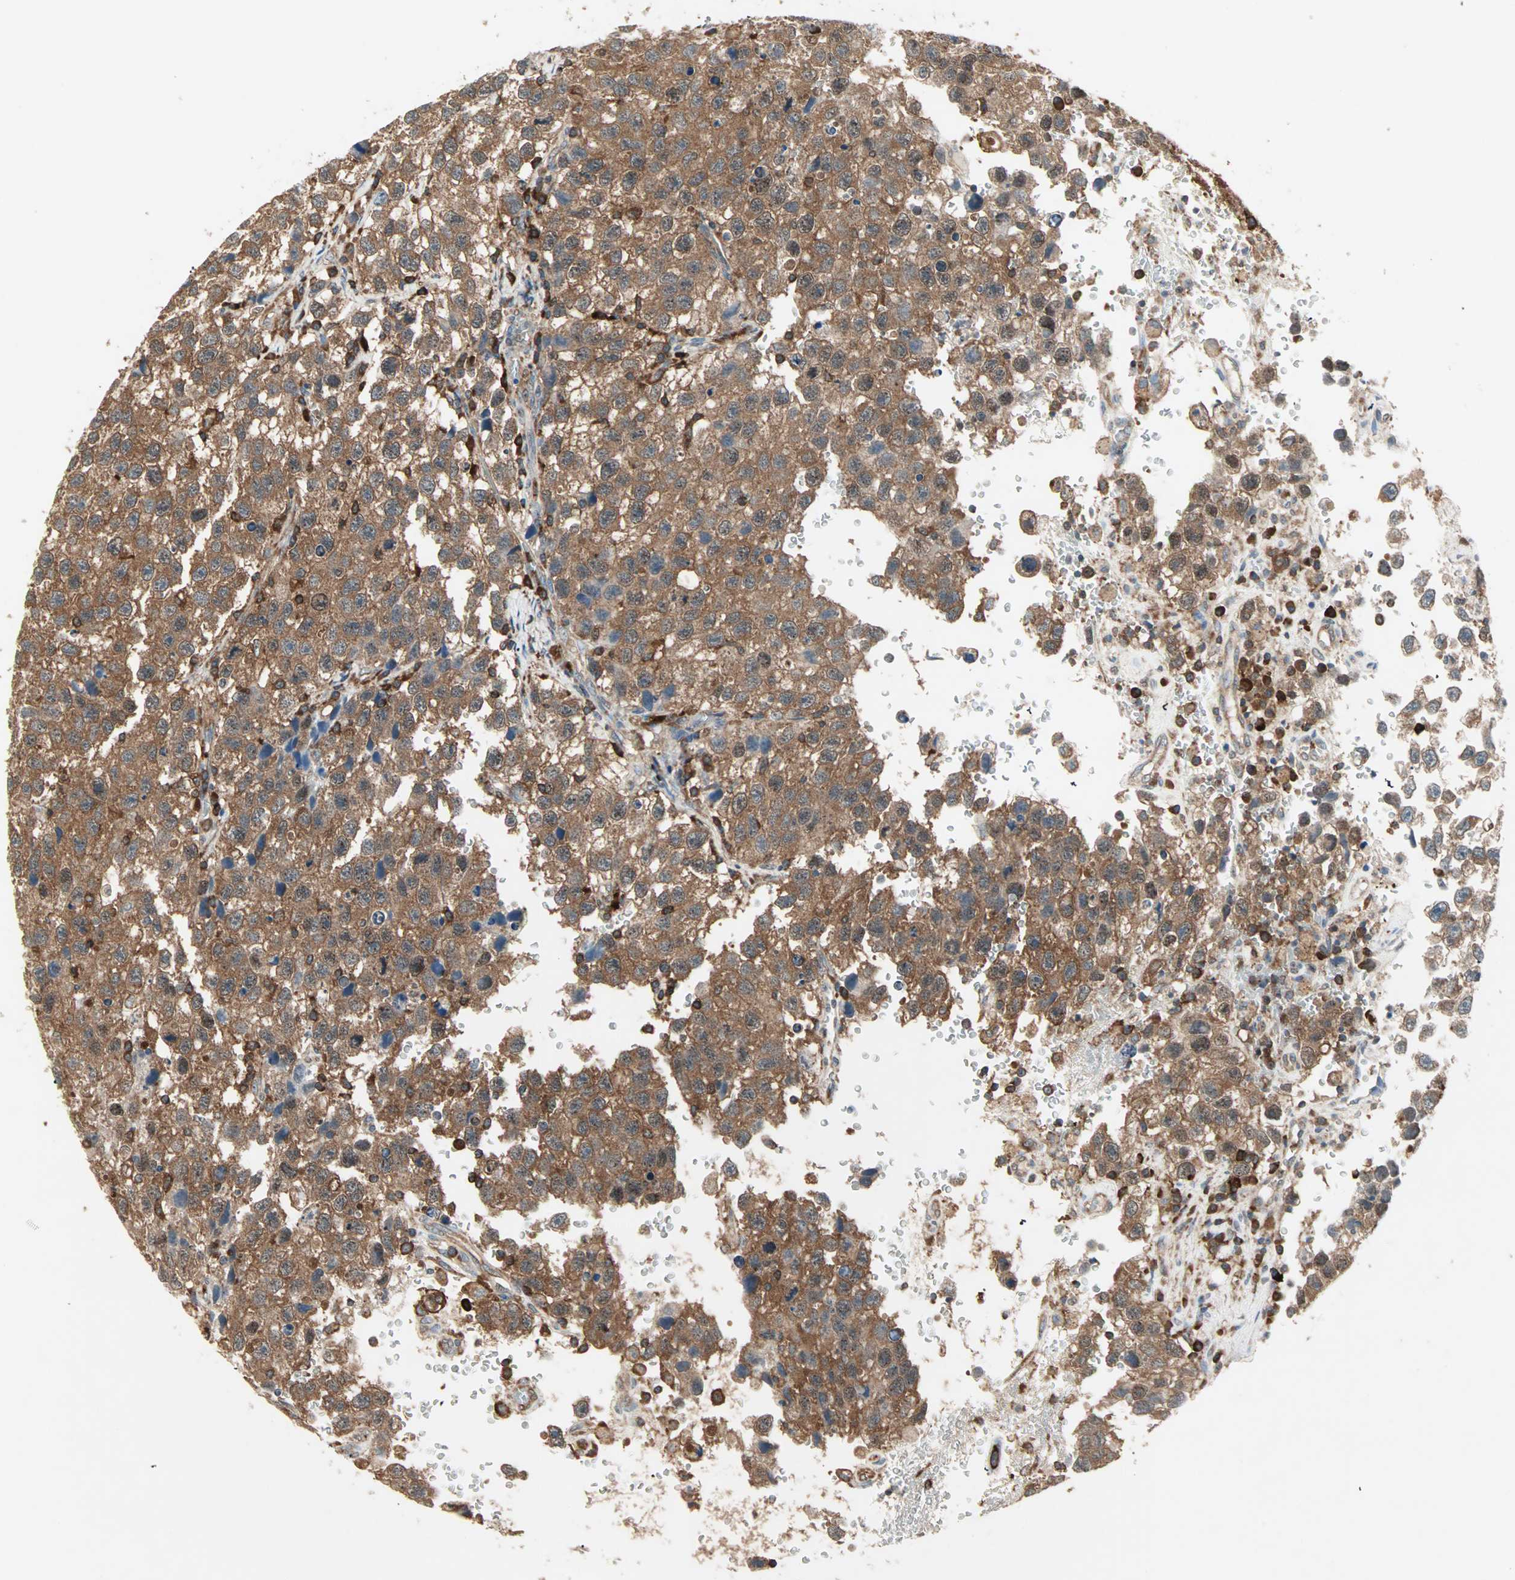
{"staining": {"intensity": "moderate", "quantity": ">75%", "location": "cytoplasmic/membranous"}, "tissue": "testis cancer", "cell_type": "Tumor cells", "image_type": "cancer", "snomed": [{"axis": "morphology", "description": "Seminoma, NOS"}, {"axis": "topography", "description": "Testis"}], "caption": "A photomicrograph of testis cancer stained for a protein reveals moderate cytoplasmic/membranous brown staining in tumor cells.", "gene": "MMP3", "patient": {"sex": "male", "age": 33}}